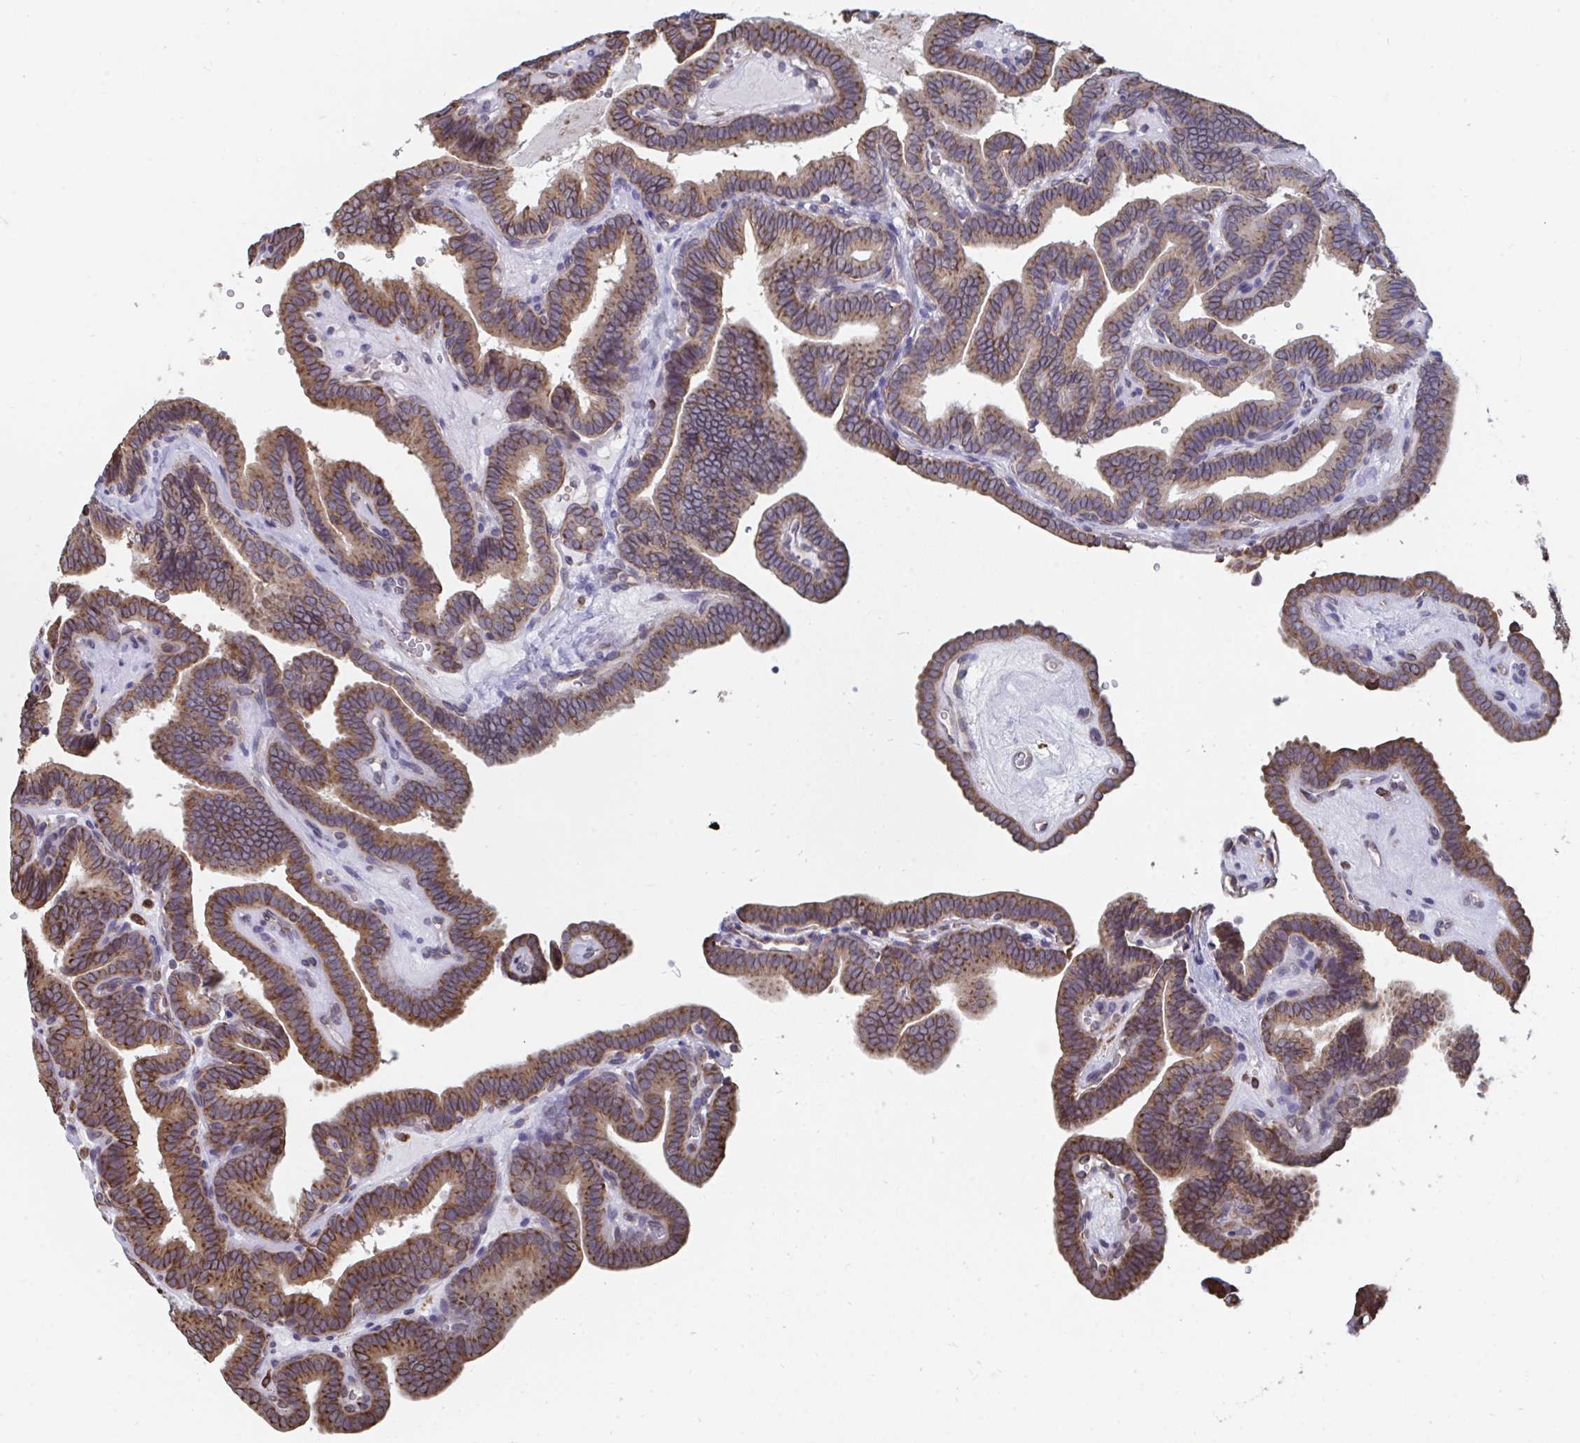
{"staining": {"intensity": "moderate", "quantity": ">75%", "location": "cytoplasmic/membranous"}, "tissue": "thyroid cancer", "cell_type": "Tumor cells", "image_type": "cancer", "snomed": [{"axis": "morphology", "description": "Papillary adenocarcinoma, NOS"}, {"axis": "topography", "description": "Thyroid gland"}], "caption": "Immunohistochemistry (IHC) of papillary adenocarcinoma (thyroid) demonstrates medium levels of moderate cytoplasmic/membranous expression in about >75% of tumor cells. The protein of interest is stained brown, and the nuclei are stained in blue (DAB IHC with brightfield microscopy, high magnification).", "gene": "ELAVL1", "patient": {"sex": "female", "age": 21}}